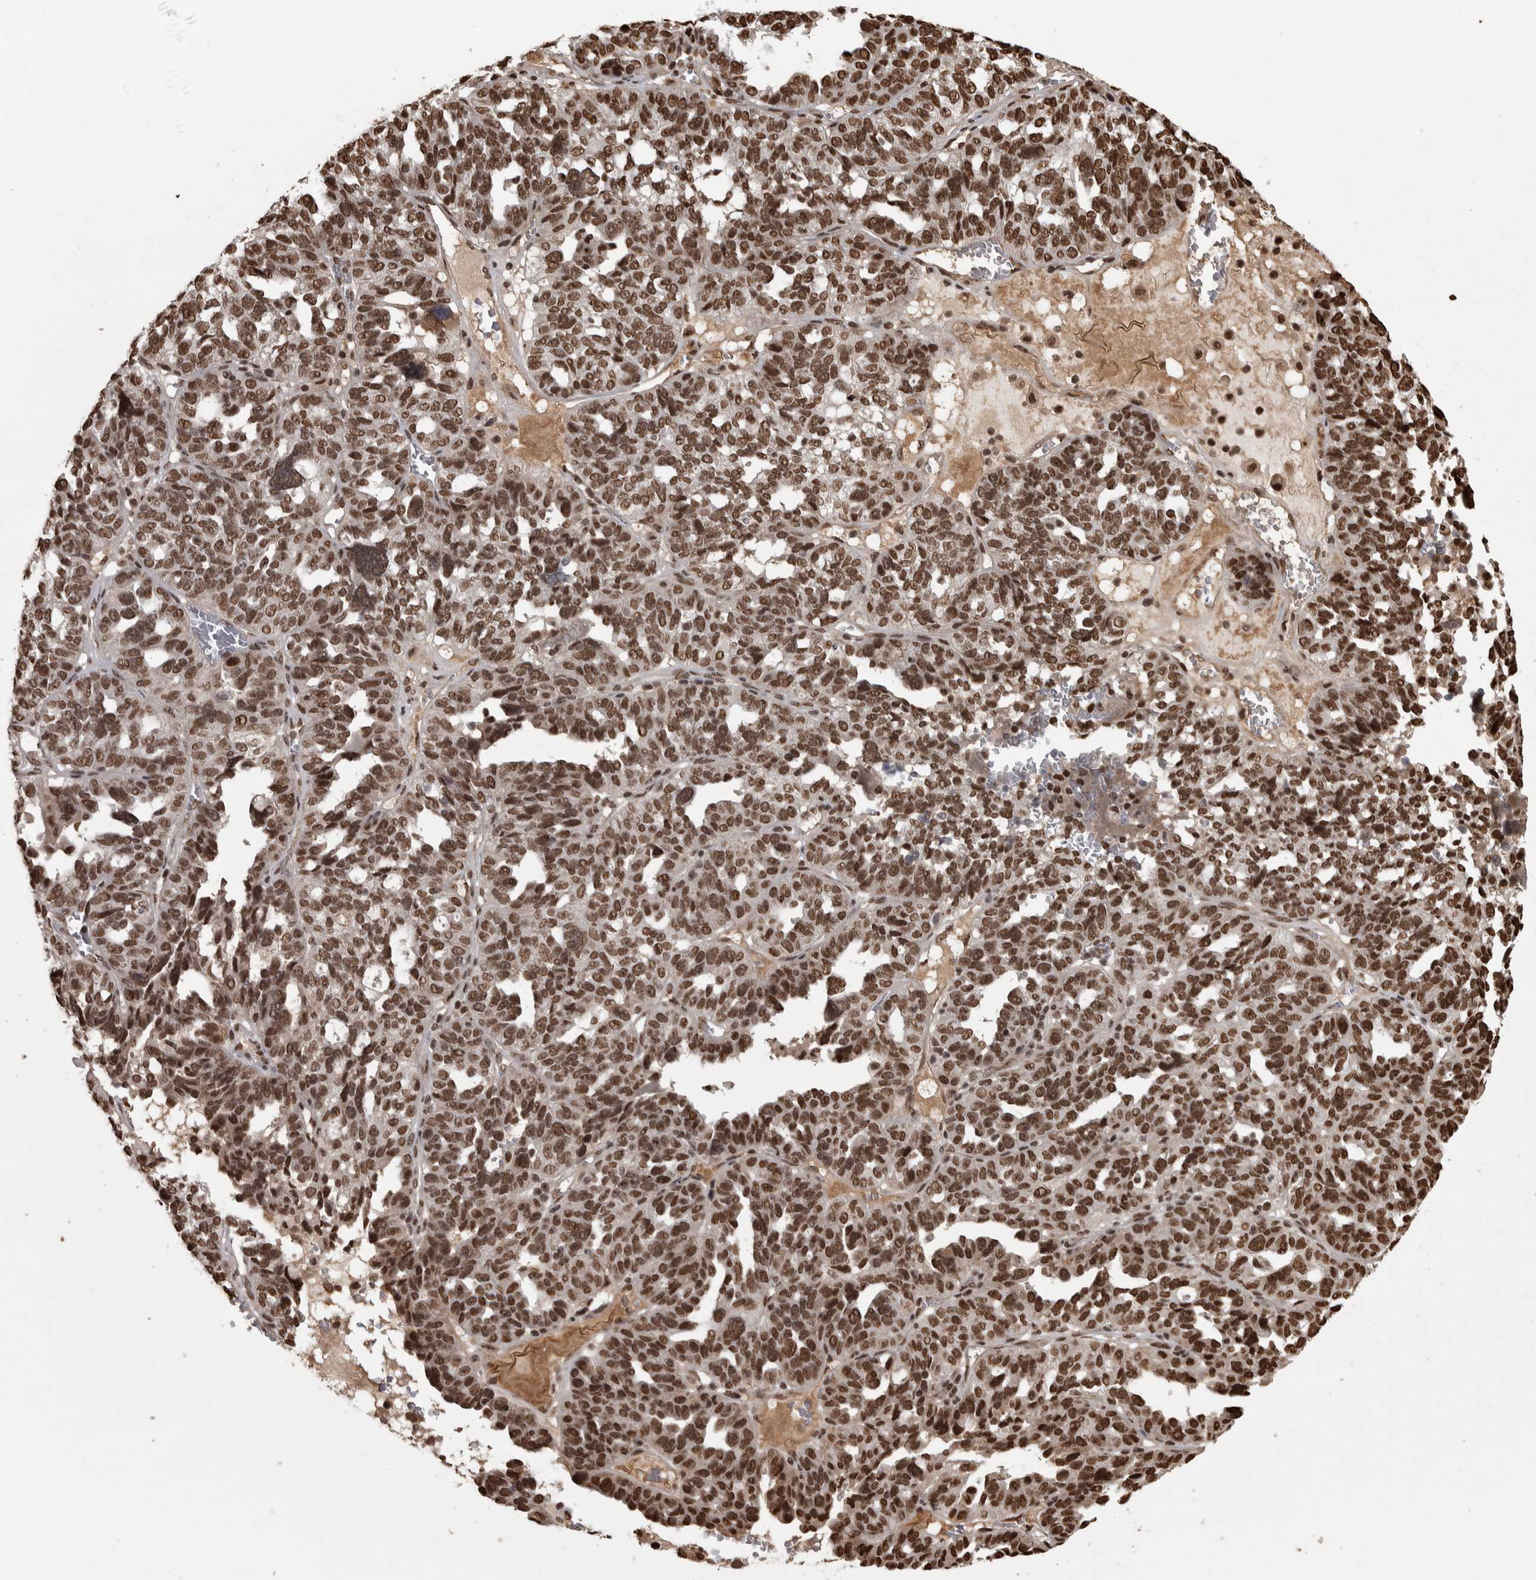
{"staining": {"intensity": "moderate", "quantity": ">75%", "location": "nuclear"}, "tissue": "ovarian cancer", "cell_type": "Tumor cells", "image_type": "cancer", "snomed": [{"axis": "morphology", "description": "Cystadenocarcinoma, serous, NOS"}, {"axis": "topography", "description": "Ovary"}], "caption": "Serous cystadenocarcinoma (ovarian) stained for a protein demonstrates moderate nuclear positivity in tumor cells.", "gene": "ZFHX4", "patient": {"sex": "female", "age": 59}}